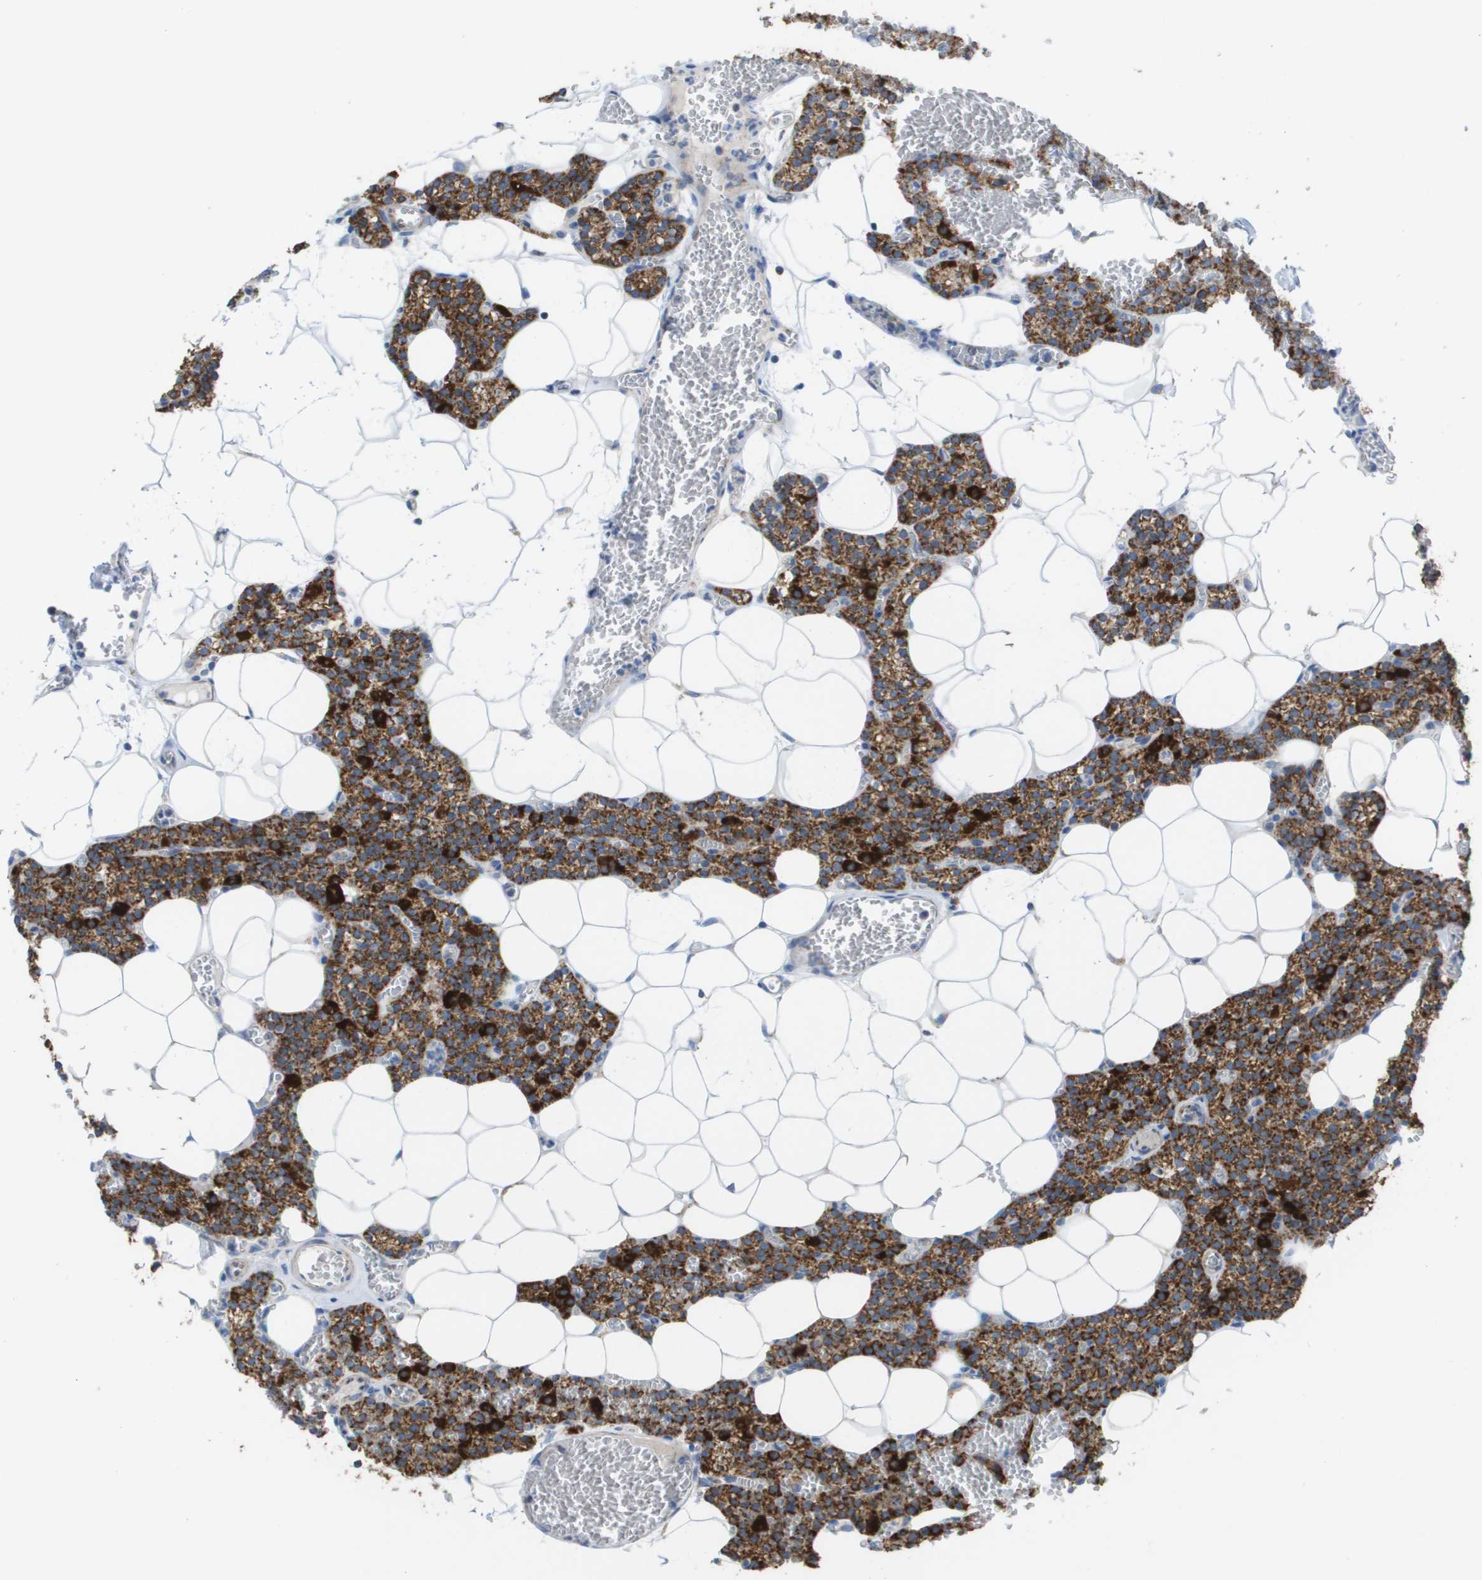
{"staining": {"intensity": "strong", "quantity": ">75%", "location": "cytoplasmic/membranous"}, "tissue": "parathyroid gland", "cell_type": "Glandular cells", "image_type": "normal", "snomed": [{"axis": "morphology", "description": "Normal tissue, NOS"}, {"axis": "morphology", "description": "Adenoma, NOS"}, {"axis": "topography", "description": "Parathyroid gland"}], "caption": "High-magnification brightfield microscopy of benign parathyroid gland stained with DAB (brown) and counterstained with hematoxylin (blue). glandular cells exhibit strong cytoplasmic/membranous positivity is present in about>75% of cells.", "gene": "FIS1", "patient": {"sex": "female", "age": 58}}